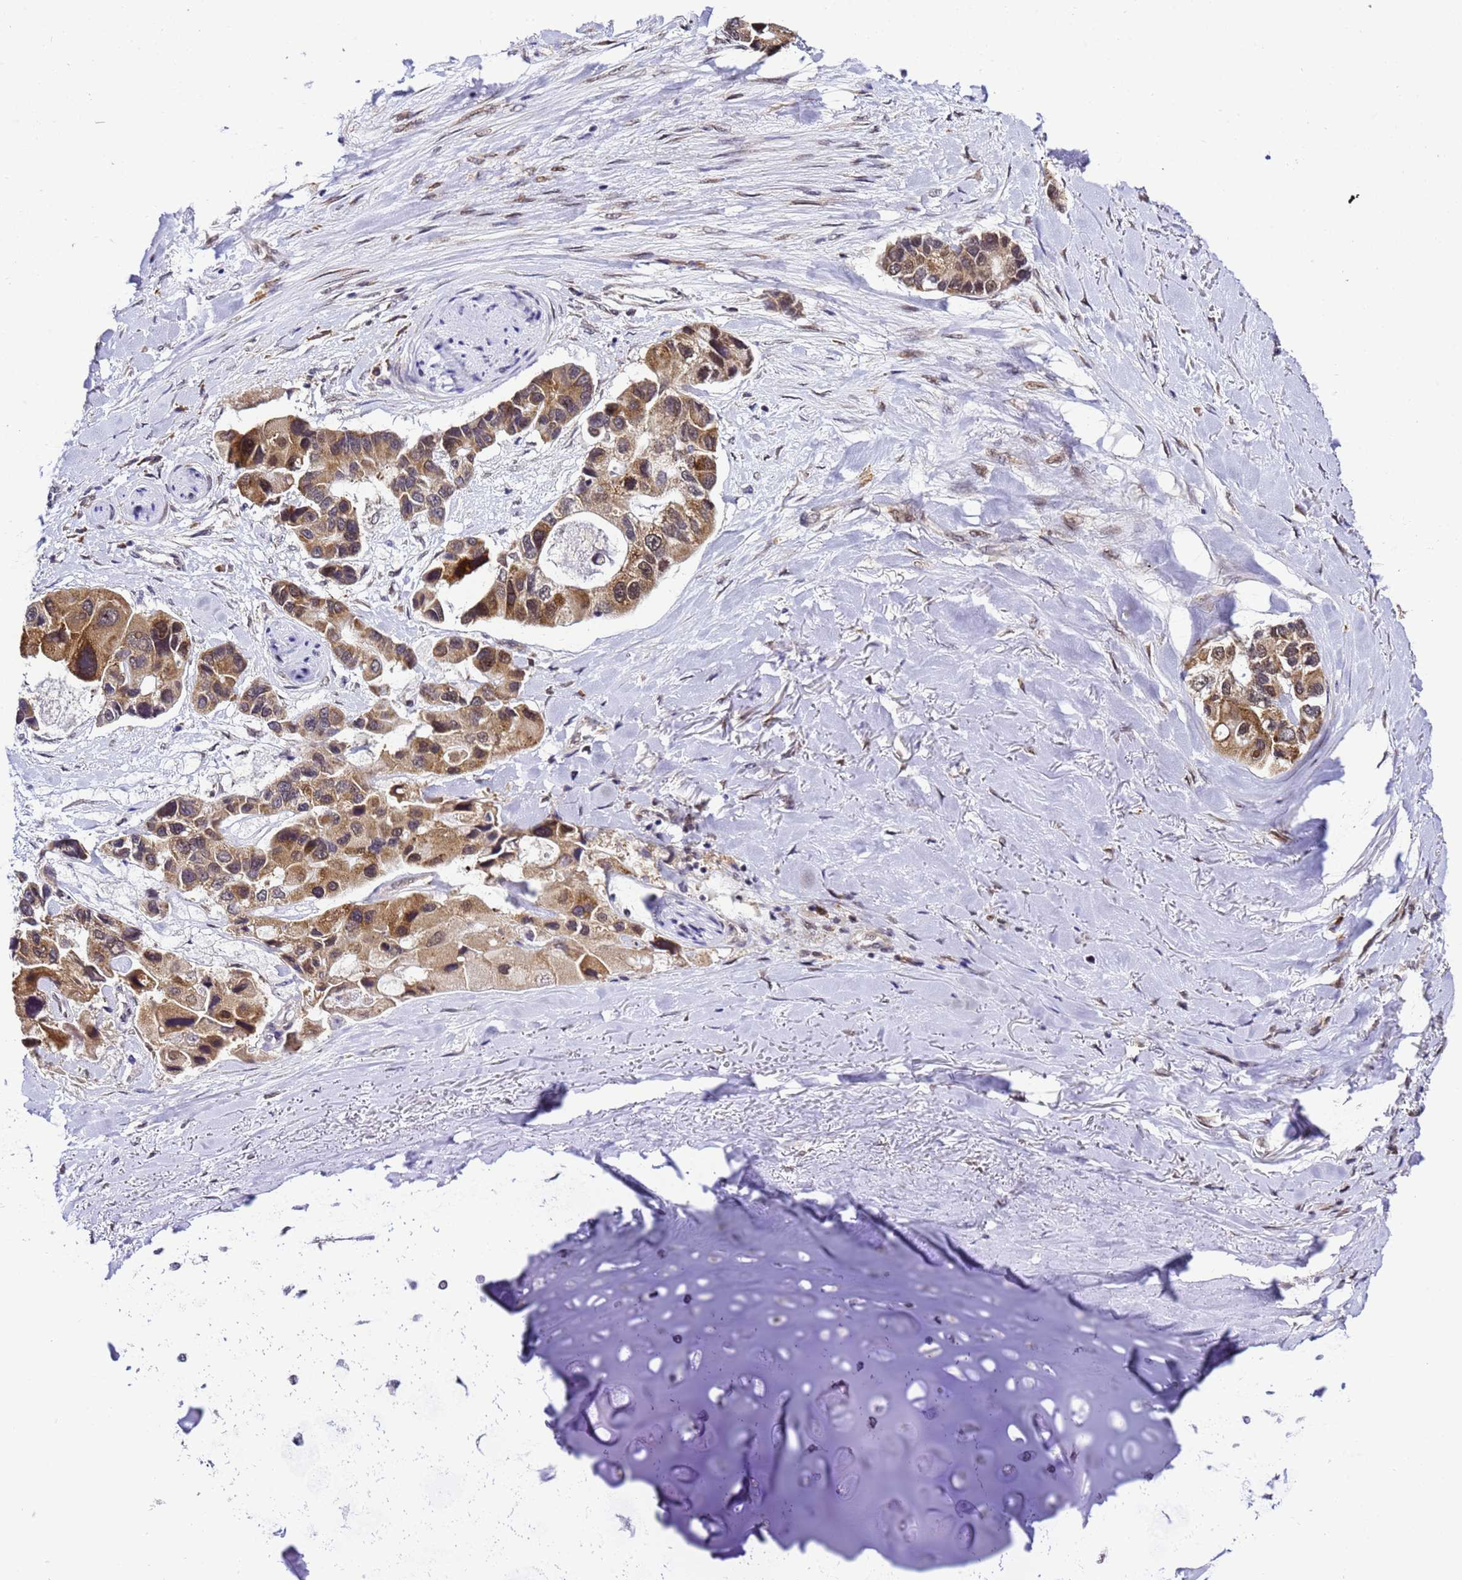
{"staining": {"intensity": "moderate", "quantity": ">75%", "location": "cytoplasmic/membranous,nuclear"}, "tissue": "lung cancer", "cell_type": "Tumor cells", "image_type": "cancer", "snomed": [{"axis": "morphology", "description": "Adenocarcinoma, NOS"}, {"axis": "topography", "description": "Lung"}], "caption": "Lung cancer (adenocarcinoma) tissue exhibits moderate cytoplasmic/membranous and nuclear positivity in approximately >75% of tumor cells", "gene": "SMN1", "patient": {"sex": "female", "age": 54}}